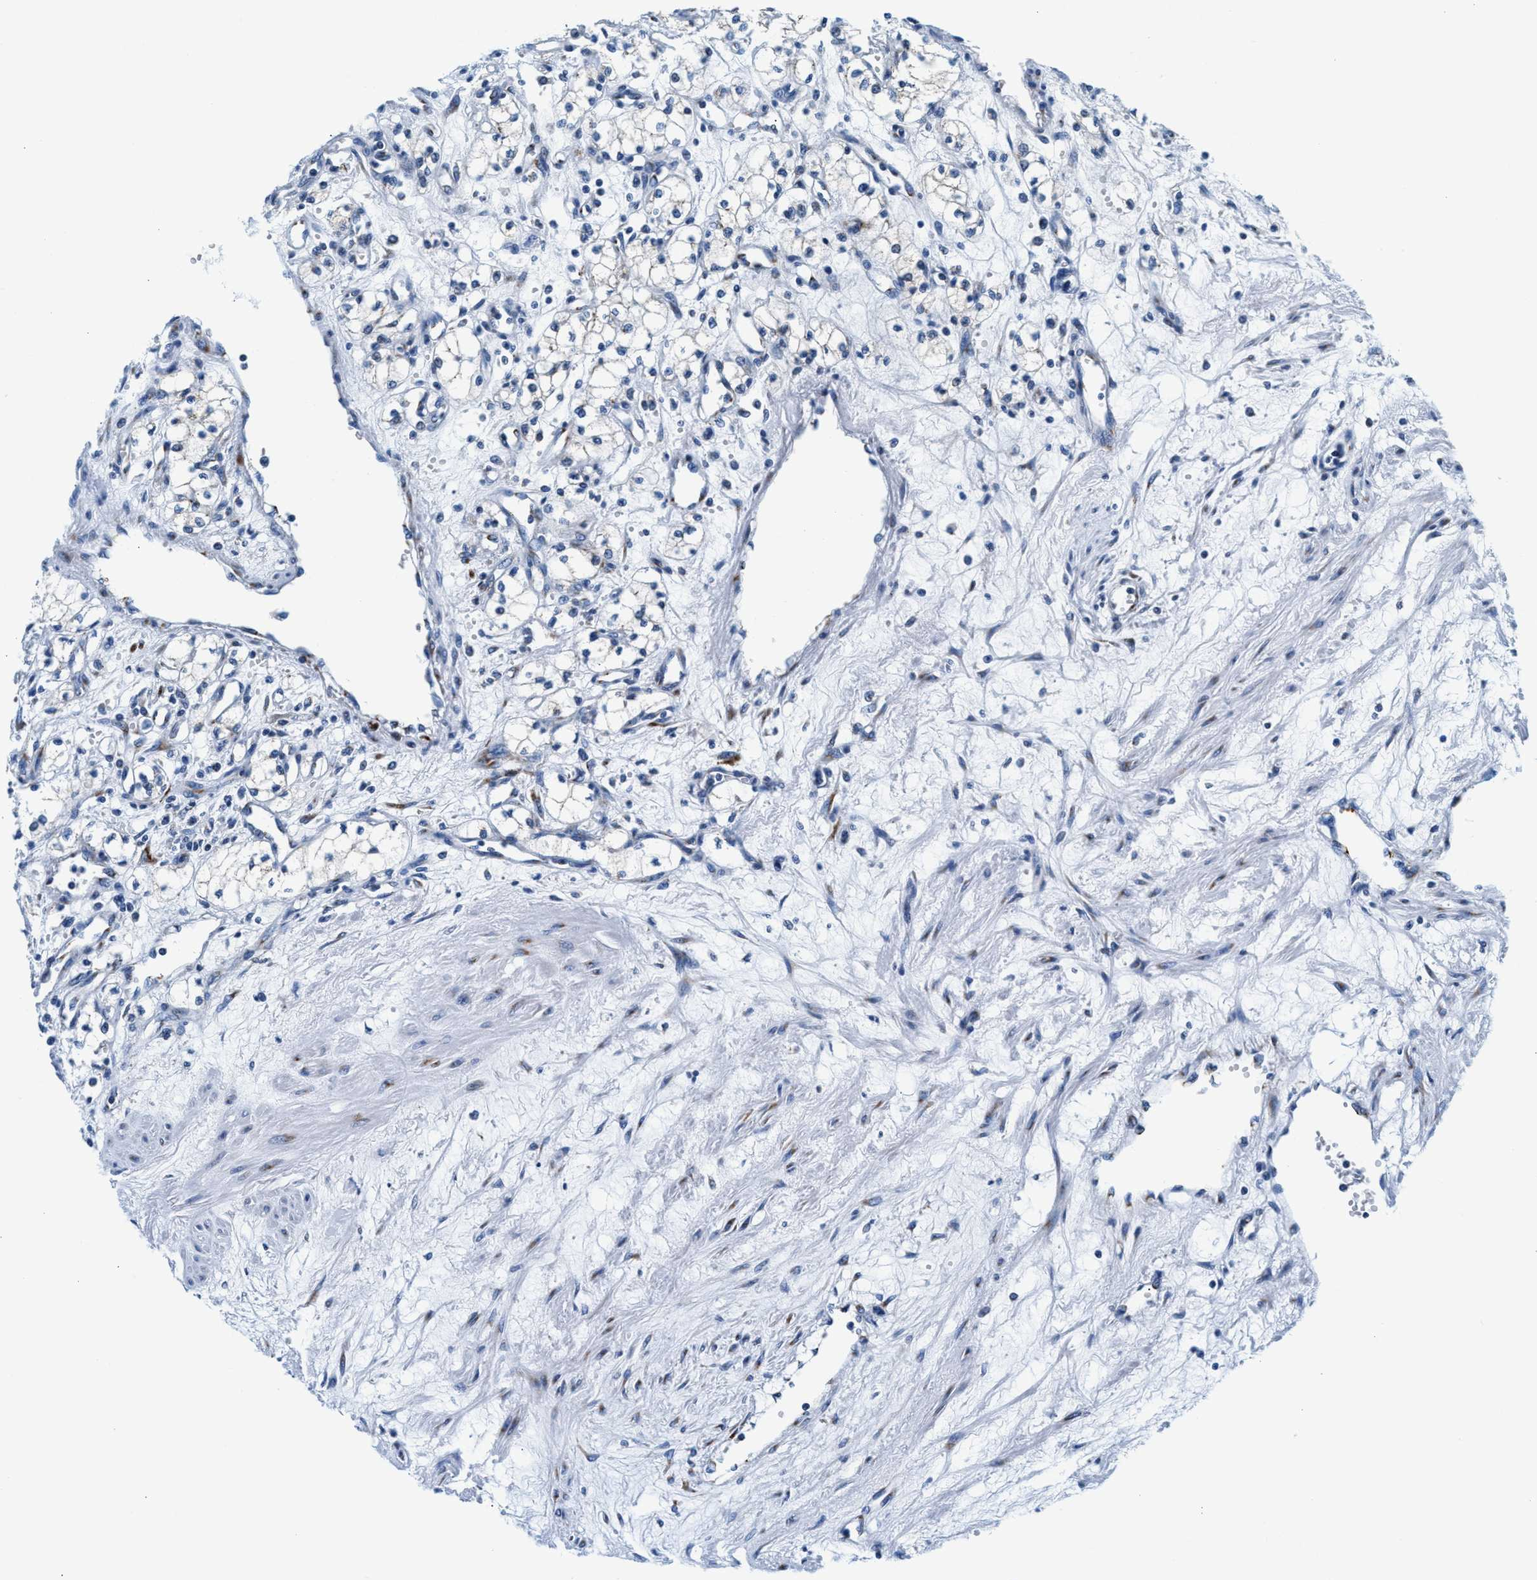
{"staining": {"intensity": "negative", "quantity": "none", "location": "none"}, "tissue": "renal cancer", "cell_type": "Tumor cells", "image_type": "cancer", "snomed": [{"axis": "morphology", "description": "Adenocarcinoma, NOS"}, {"axis": "topography", "description": "Kidney"}], "caption": "Adenocarcinoma (renal) was stained to show a protein in brown. There is no significant positivity in tumor cells.", "gene": "VPS53", "patient": {"sex": "male", "age": 59}}